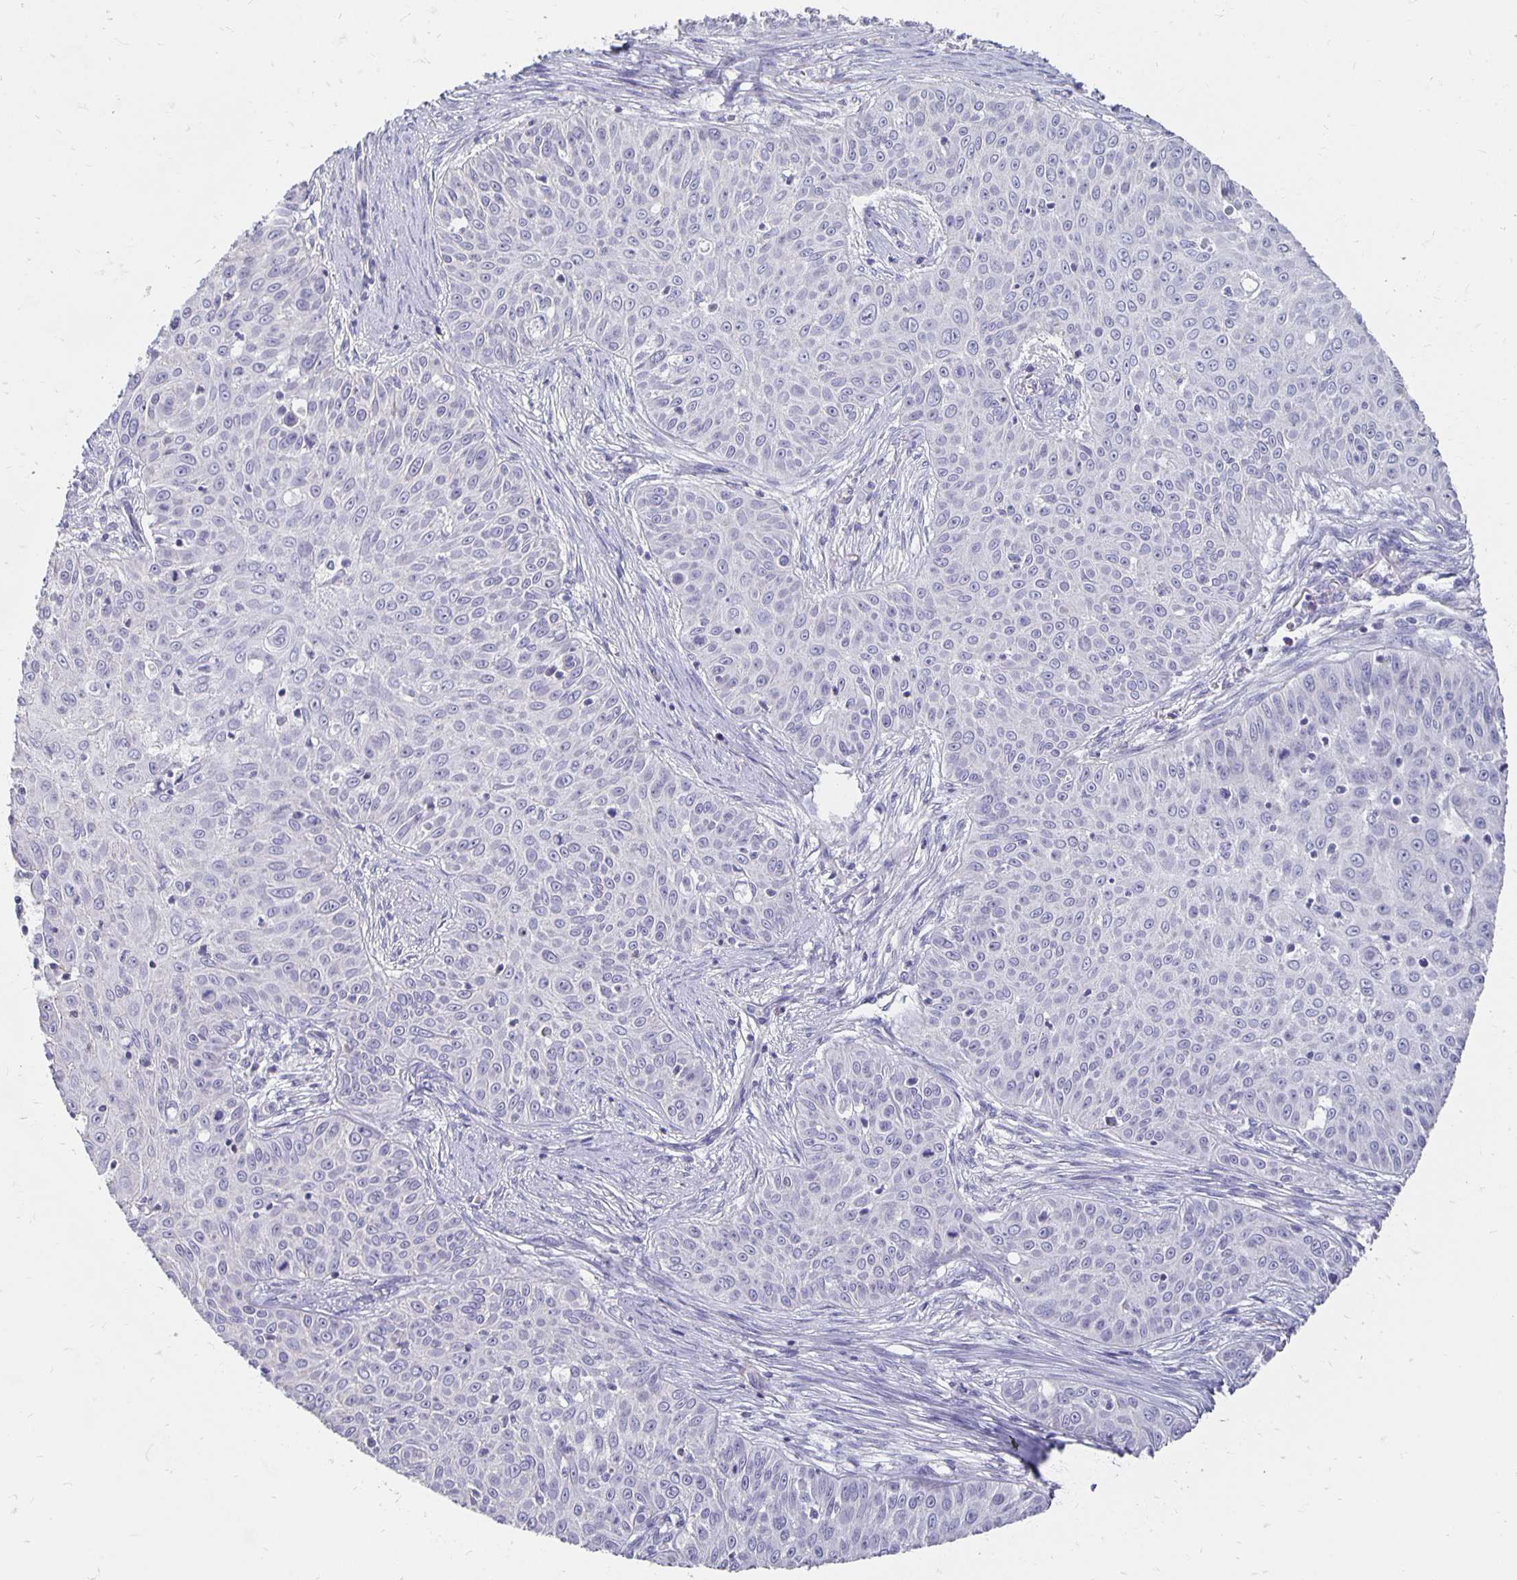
{"staining": {"intensity": "negative", "quantity": "none", "location": "none"}, "tissue": "skin cancer", "cell_type": "Tumor cells", "image_type": "cancer", "snomed": [{"axis": "morphology", "description": "Squamous cell carcinoma, NOS"}, {"axis": "topography", "description": "Skin"}], "caption": "The image exhibits no significant expression in tumor cells of skin cancer (squamous cell carcinoma).", "gene": "APOB", "patient": {"sex": "male", "age": 82}}